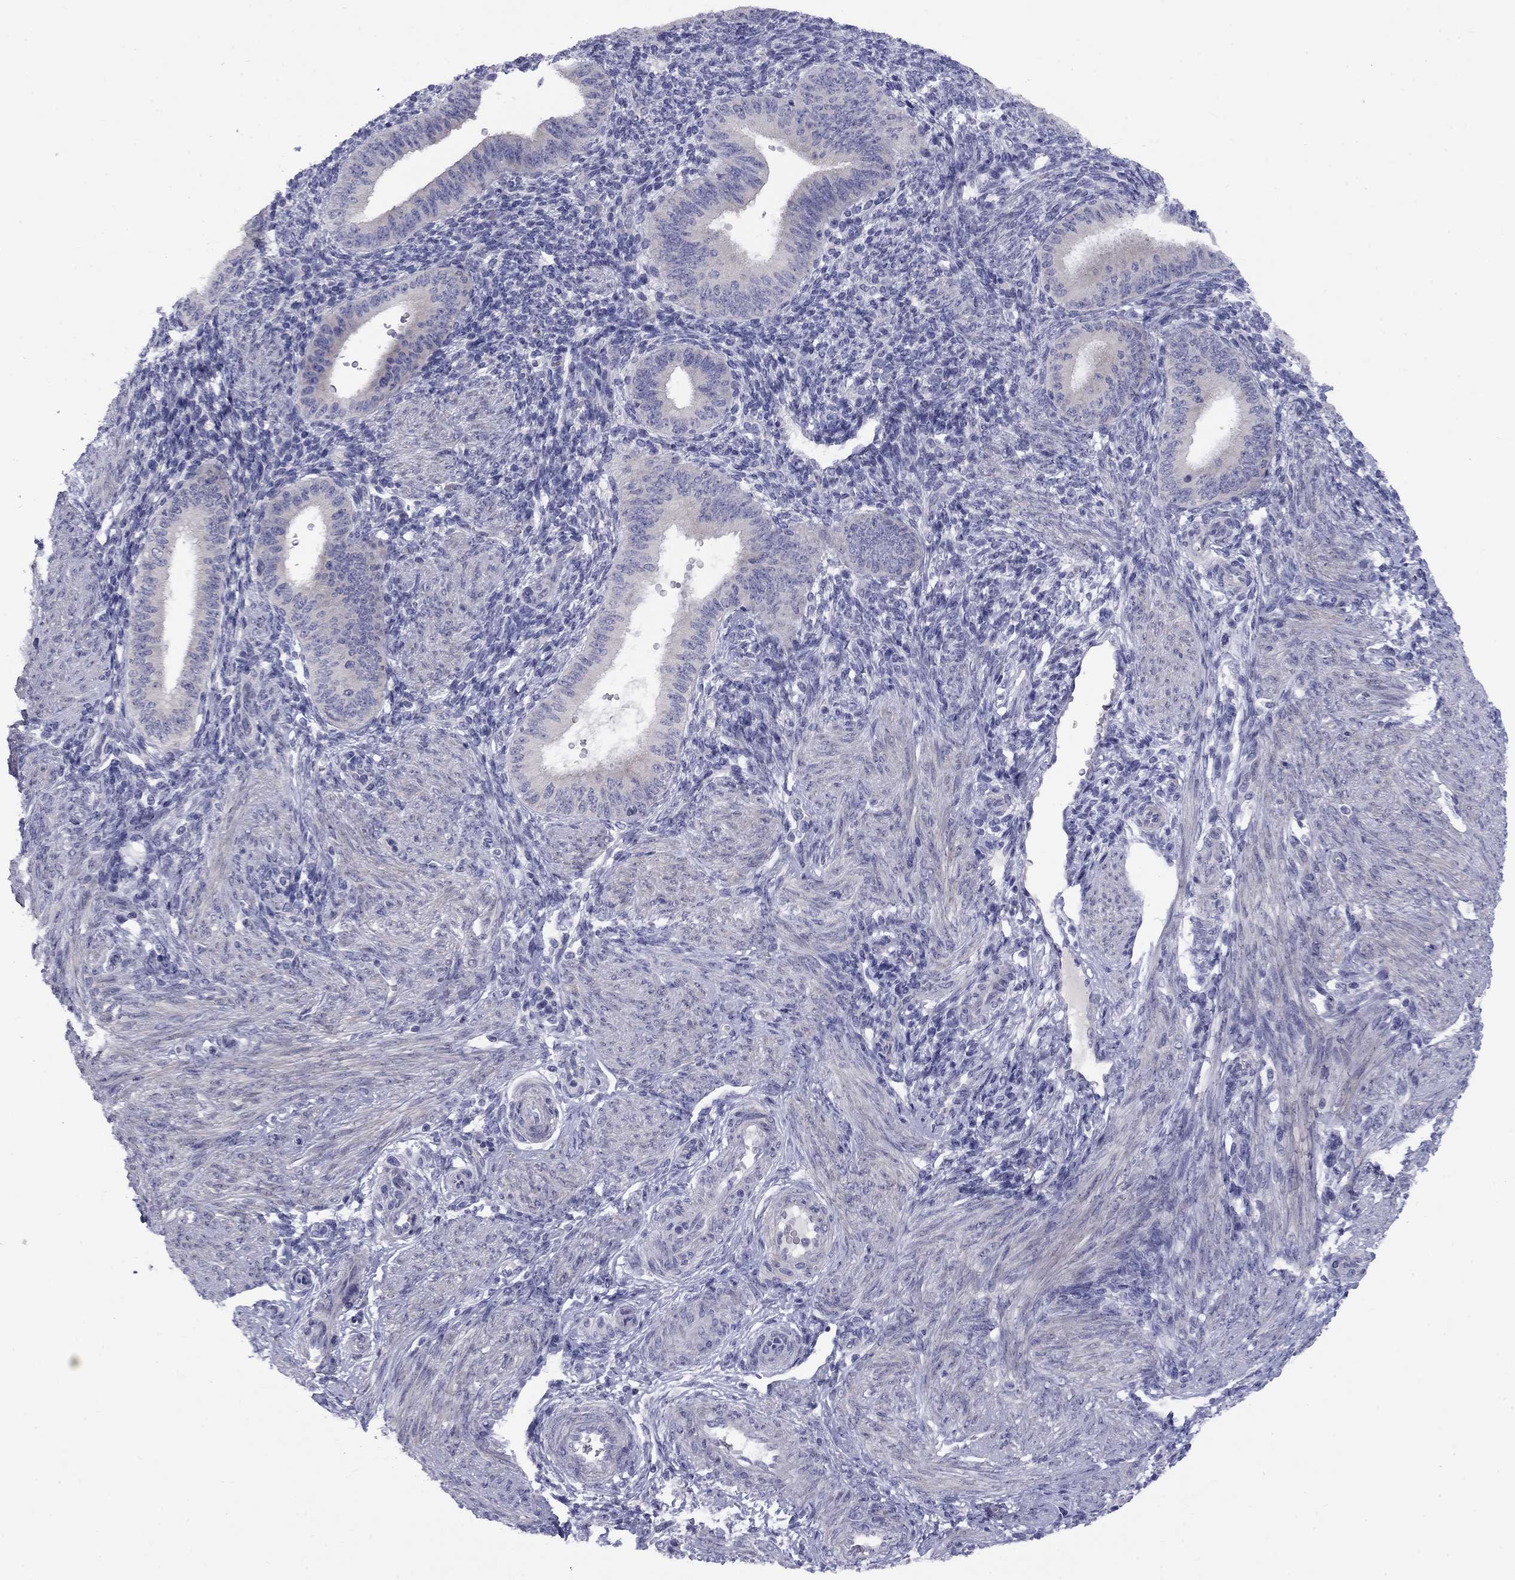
{"staining": {"intensity": "negative", "quantity": "none", "location": "none"}, "tissue": "endometrium", "cell_type": "Cells in endometrial stroma", "image_type": "normal", "snomed": [{"axis": "morphology", "description": "Normal tissue, NOS"}, {"axis": "topography", "description": "Endometrium"}], "caption": "Immunohistochemistry micrograph of normal endometrium: human endometrium stained with DAB demonstrates no significant protein positivity in cells in endometrial stroma.", "gene": "CACNA1A", "patient": {"sex": "female", "age": 39}}